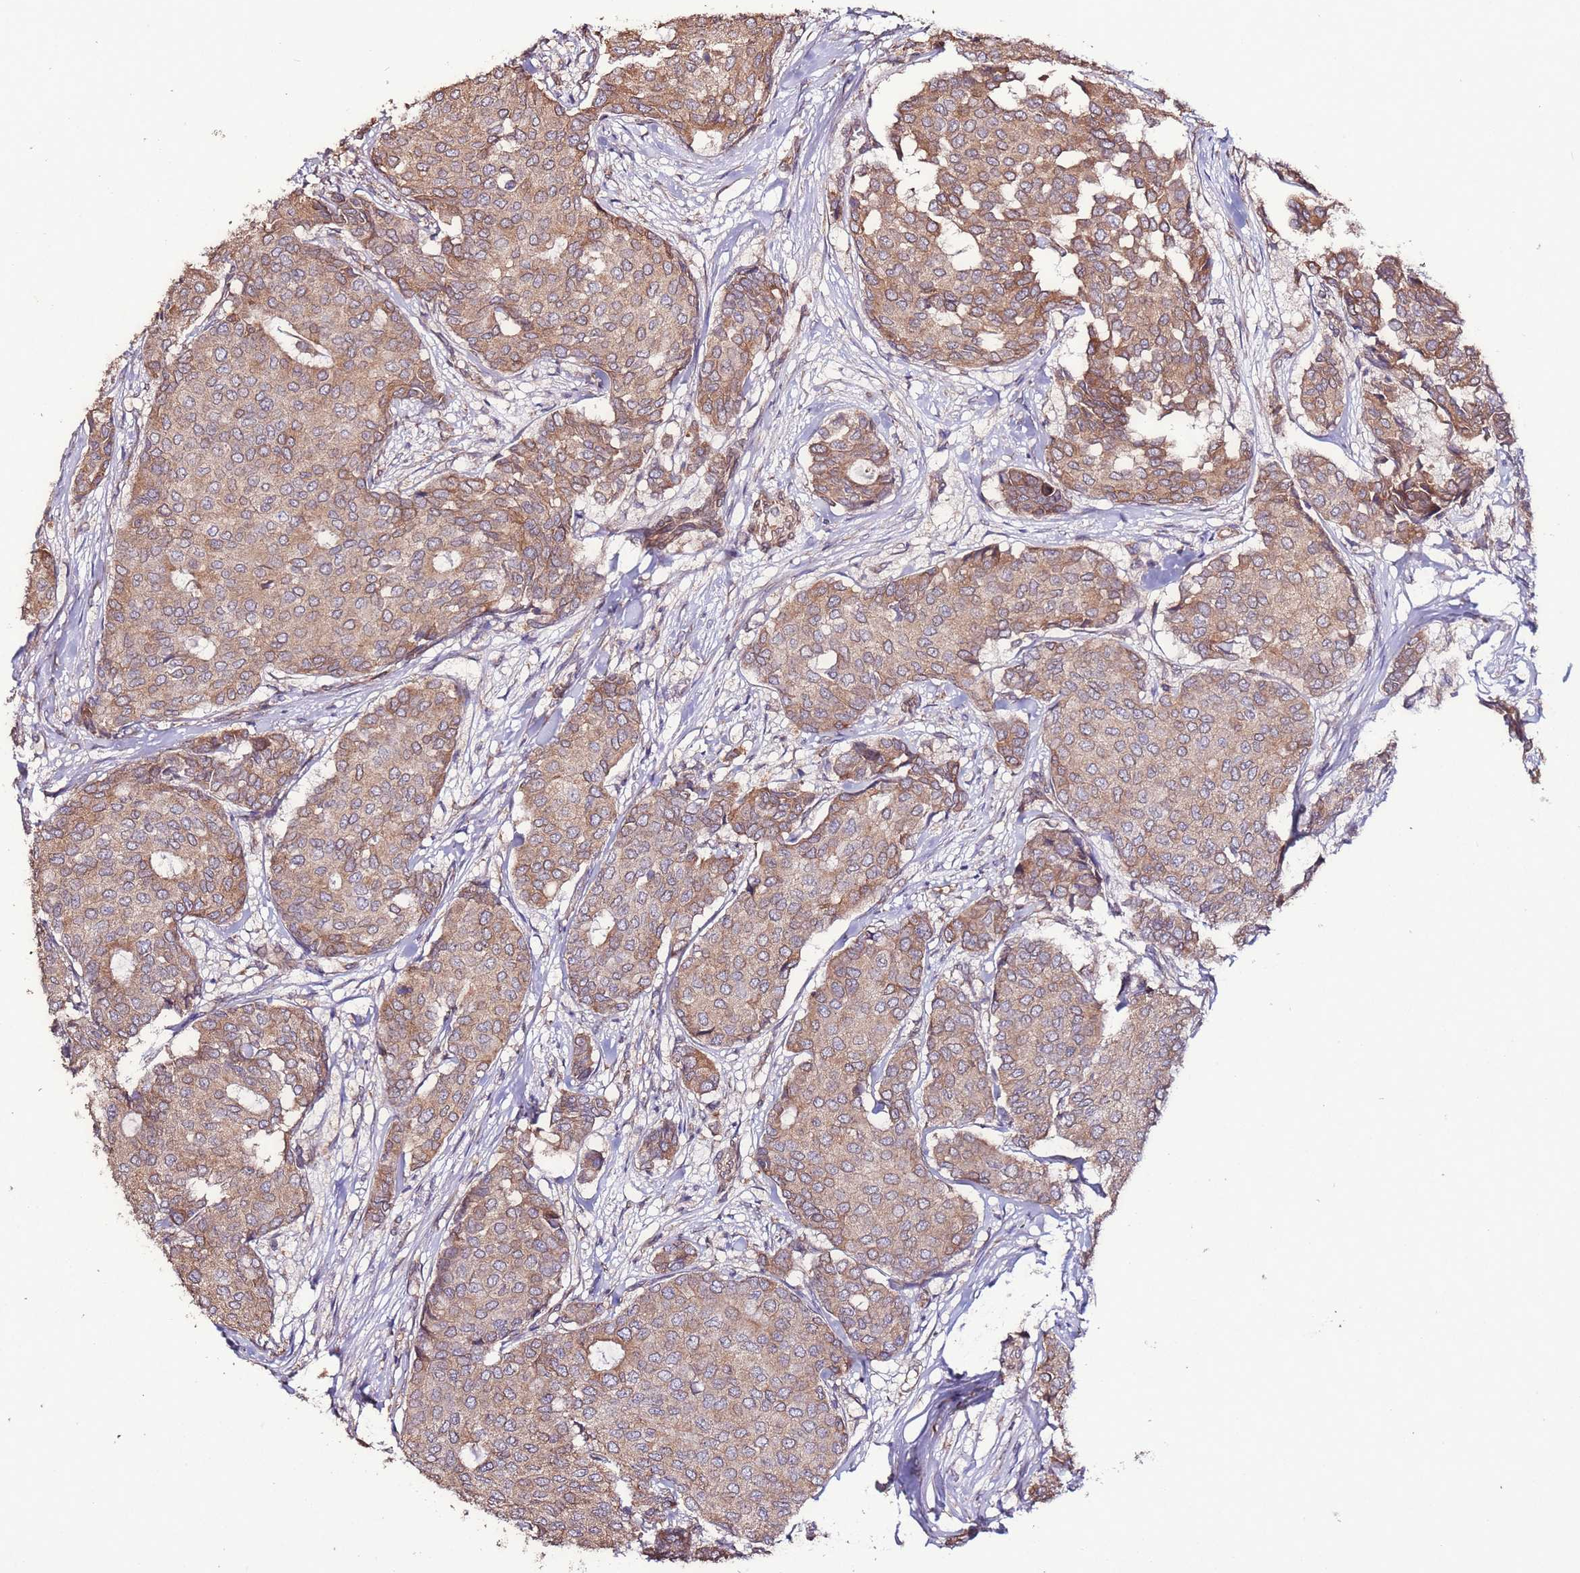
{"staining": {"intensity": "moderate", "quantity": ">75%", "location": "cytoplasmic/membranous"}, "tissue": "breast cancer", "cell_type": "Tumor cells", "image_type": "cancer", "snomed": [{"axis": "morphology", "description": "Duct carcinoma"}, {"axis": "topography", "description": "Breast"}], "caption": "Protein staining displays moderate cytoplasmic/membranous expression in approximately >75% of tumor cells in infiltrating ductal carcinoma (breast). (brown staining indicates protein expression, while blue staining denotes nuclei).", "gene": "SLC41A3", "patient": {"sex": "female", "age": 75}}